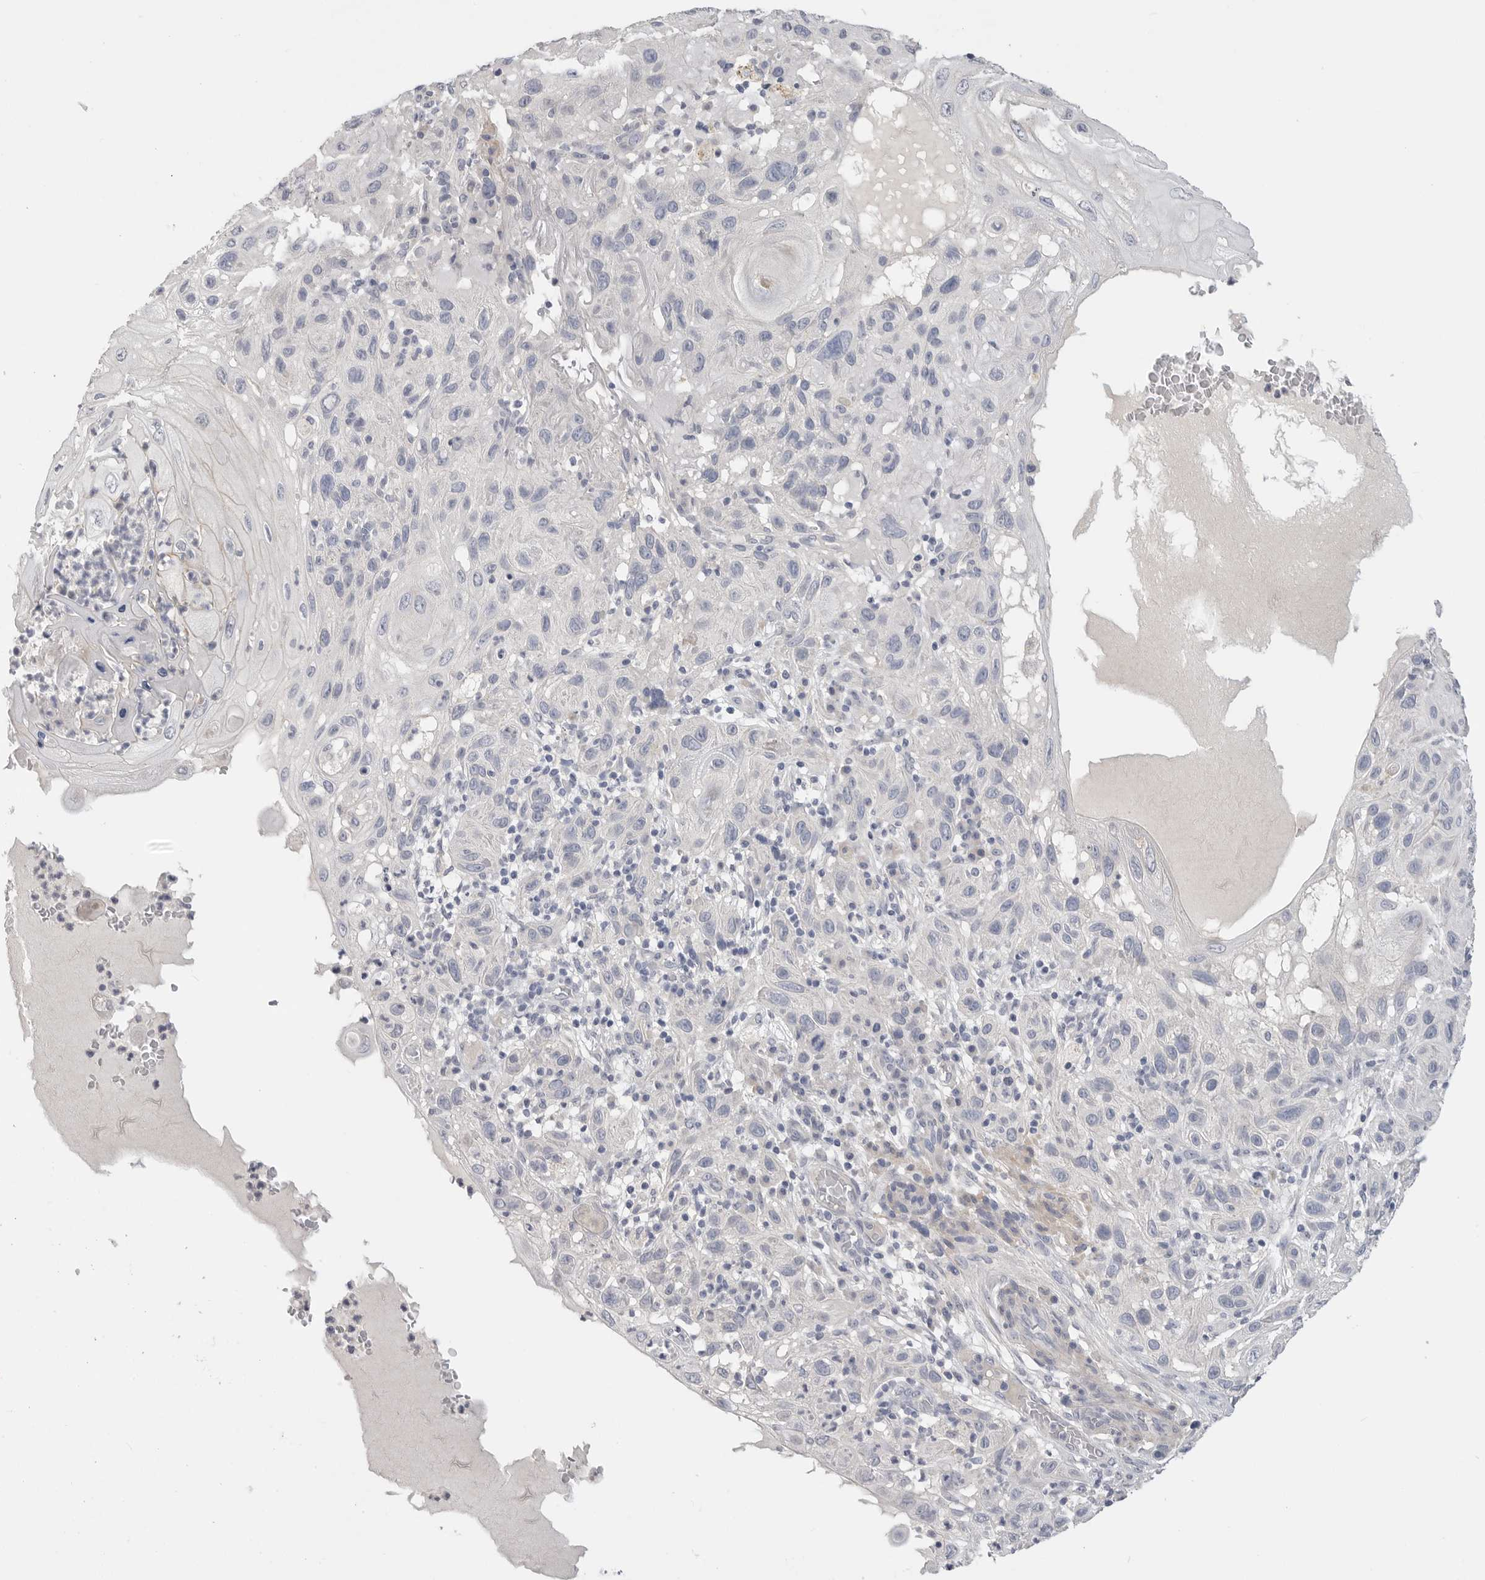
{"staining": {"intensity": "negative", "quantity": "none", "location": "none"}, "tissue": "skin cancer", "cell_type": "Tumor cells", "image_type": "cancer", "snomed": [{"axis": "morphology", "description": "Normal tissue, NOS"}, {"axis": "morphology", "description": "Squamous cell carcinoma, NOS"}, {"axis": "topography", "description": "Skin"}], "caption": "The micrograph reveals no significant staining in tumor cells of squamous cell carcinoma (skin). (Stains: DAB (3,3'-diaminobenzidine) immunohistochemistry (IHC) with hematoxylin counter stain, Microscopy: brightfield microscopy at high magnification).", "gene": "FBN2", "patient": {"sex": "female", "age": 96}}